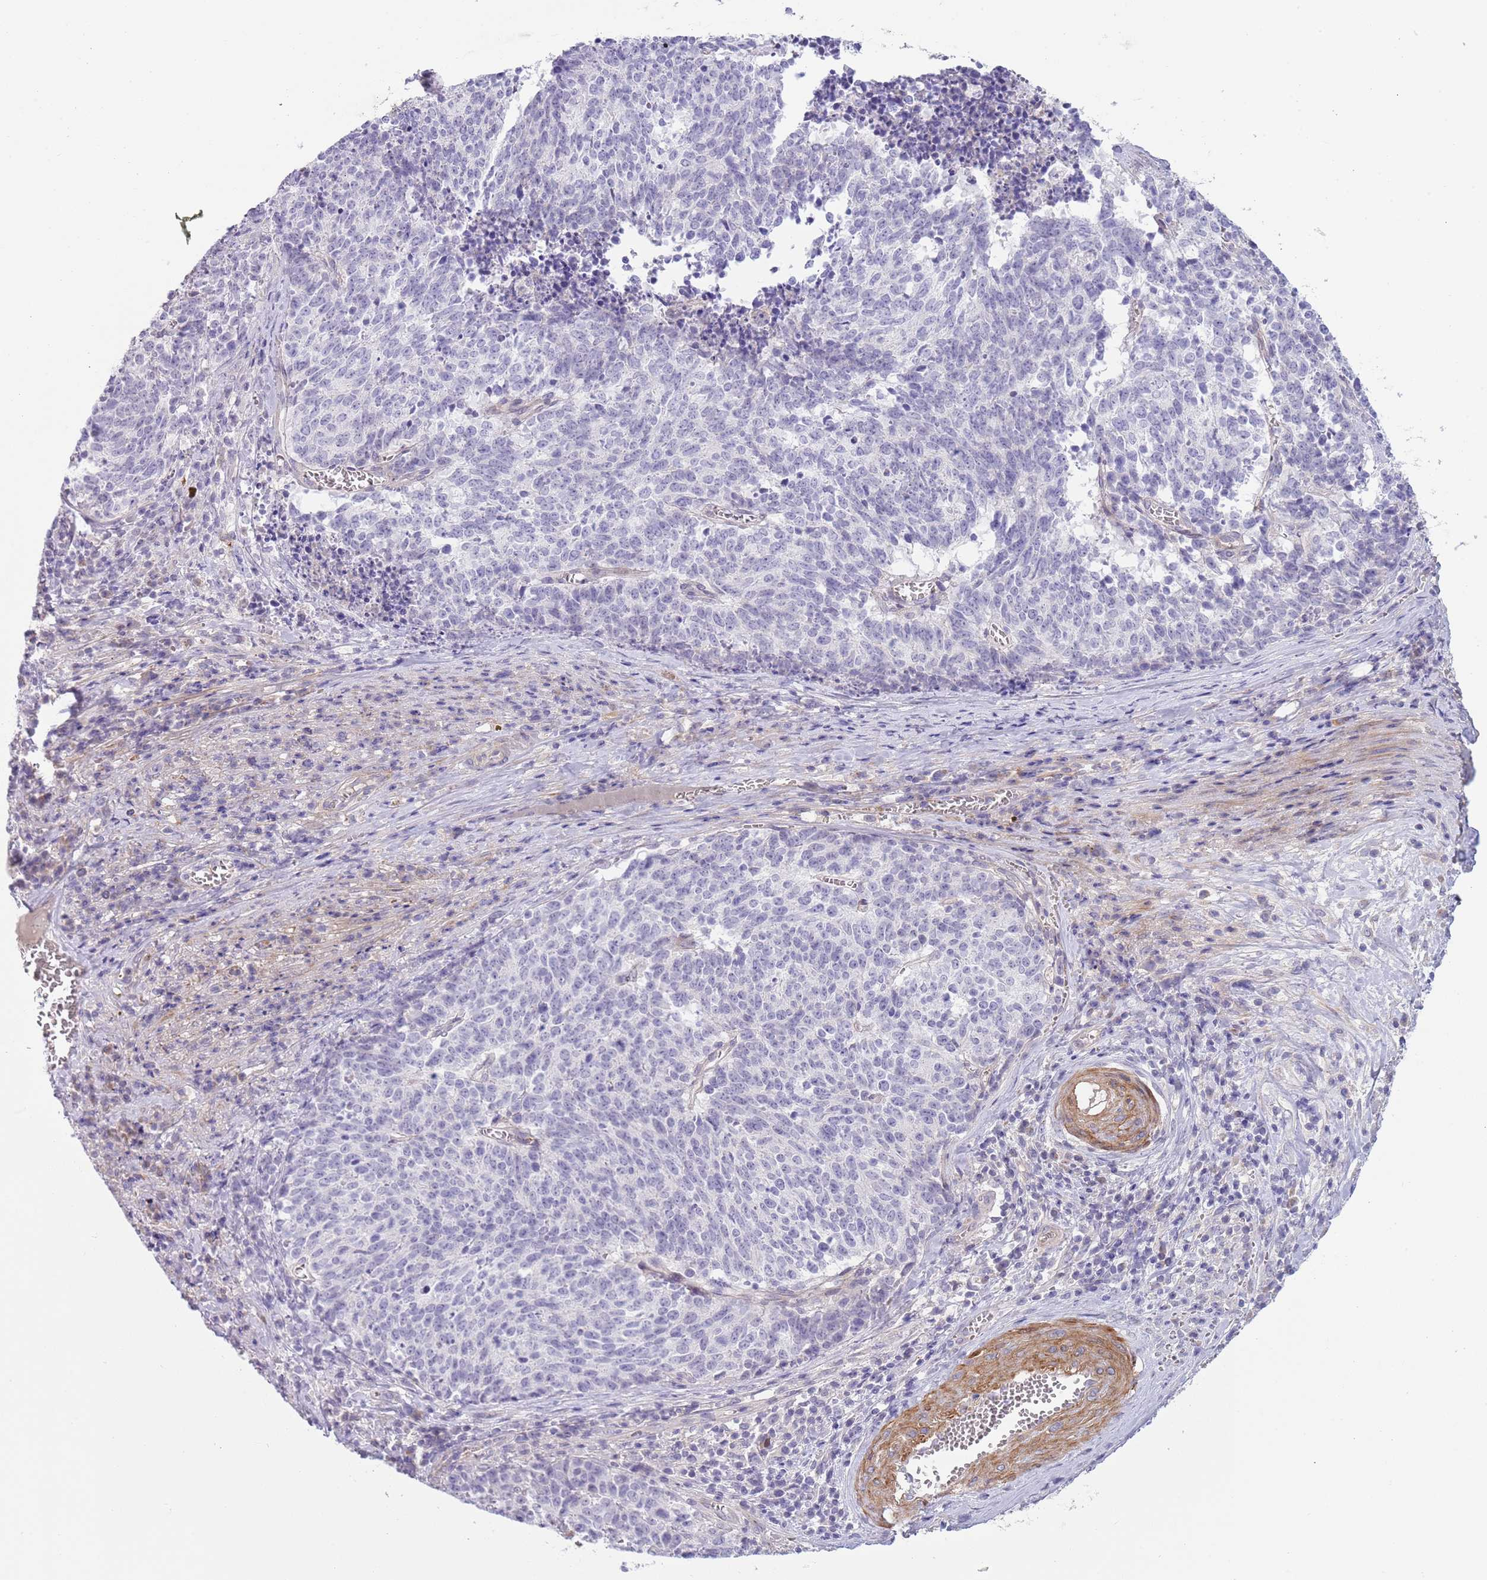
{"staining": {"intensity": "negative", "quantity": "none", "location": "none"}, "tissue": "cervical cancer", "cell_type": "Tumor cells", "image_type": "cancer", "snomed": [{"axis": "morphology", "description": "Squamous cell carcinoma, NOS"}, {"axis": "topography", "description": "Cervix"}], "caption": "DAB (3,3'-diaminobenzidine) immunohistochemical staining of squamous cell carcinoma (cervical) shows no significant positivity in tumor cells.", "gene": "TINAGL1", "patient": {"sex": "female", "age": 29}}